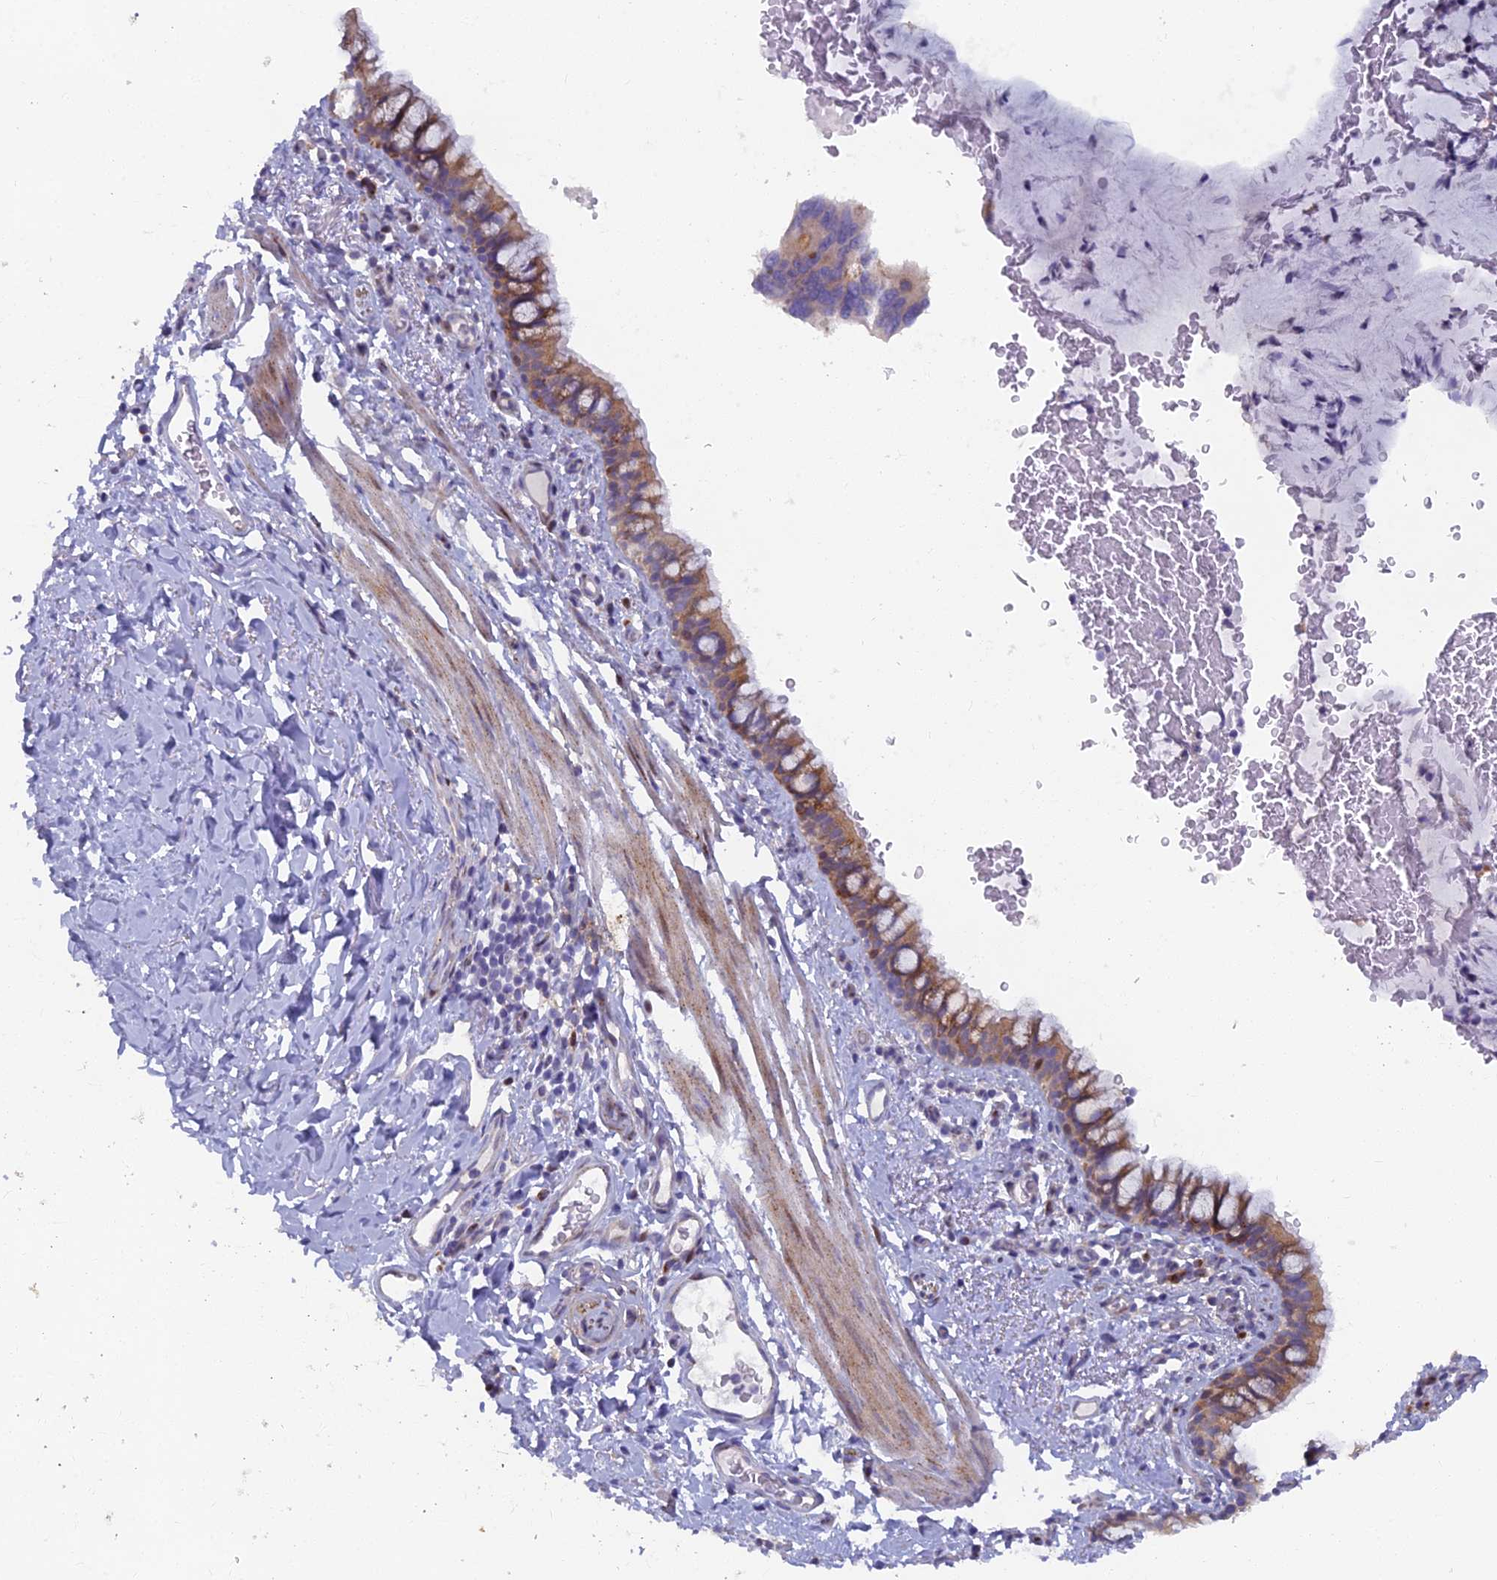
{"staining": {"intensity": "moderate", "quantity": ">75%", "location": "cytoplasmic/membranous,nuclear"}, "tissue": "bronchus", "cell_type": "Respiratory epithelial cells", "image_type": "normal", "snomed": [{"axis": "morphology", "description": "Normal tissue, NOS"}, {"axis": "topography", "description": "Cartilage tissue"}, {"axis": "topography", "description": "Bronchus"}], "caption": "Normal bronchus reveals moderate cytoplasmic/membranous,nuclear staining in about >75% of respiratory epithelial cells, visualized by immunohistochemistry.", "gene": "B9D2", "patient": {"sex": "female", "age": 36}}